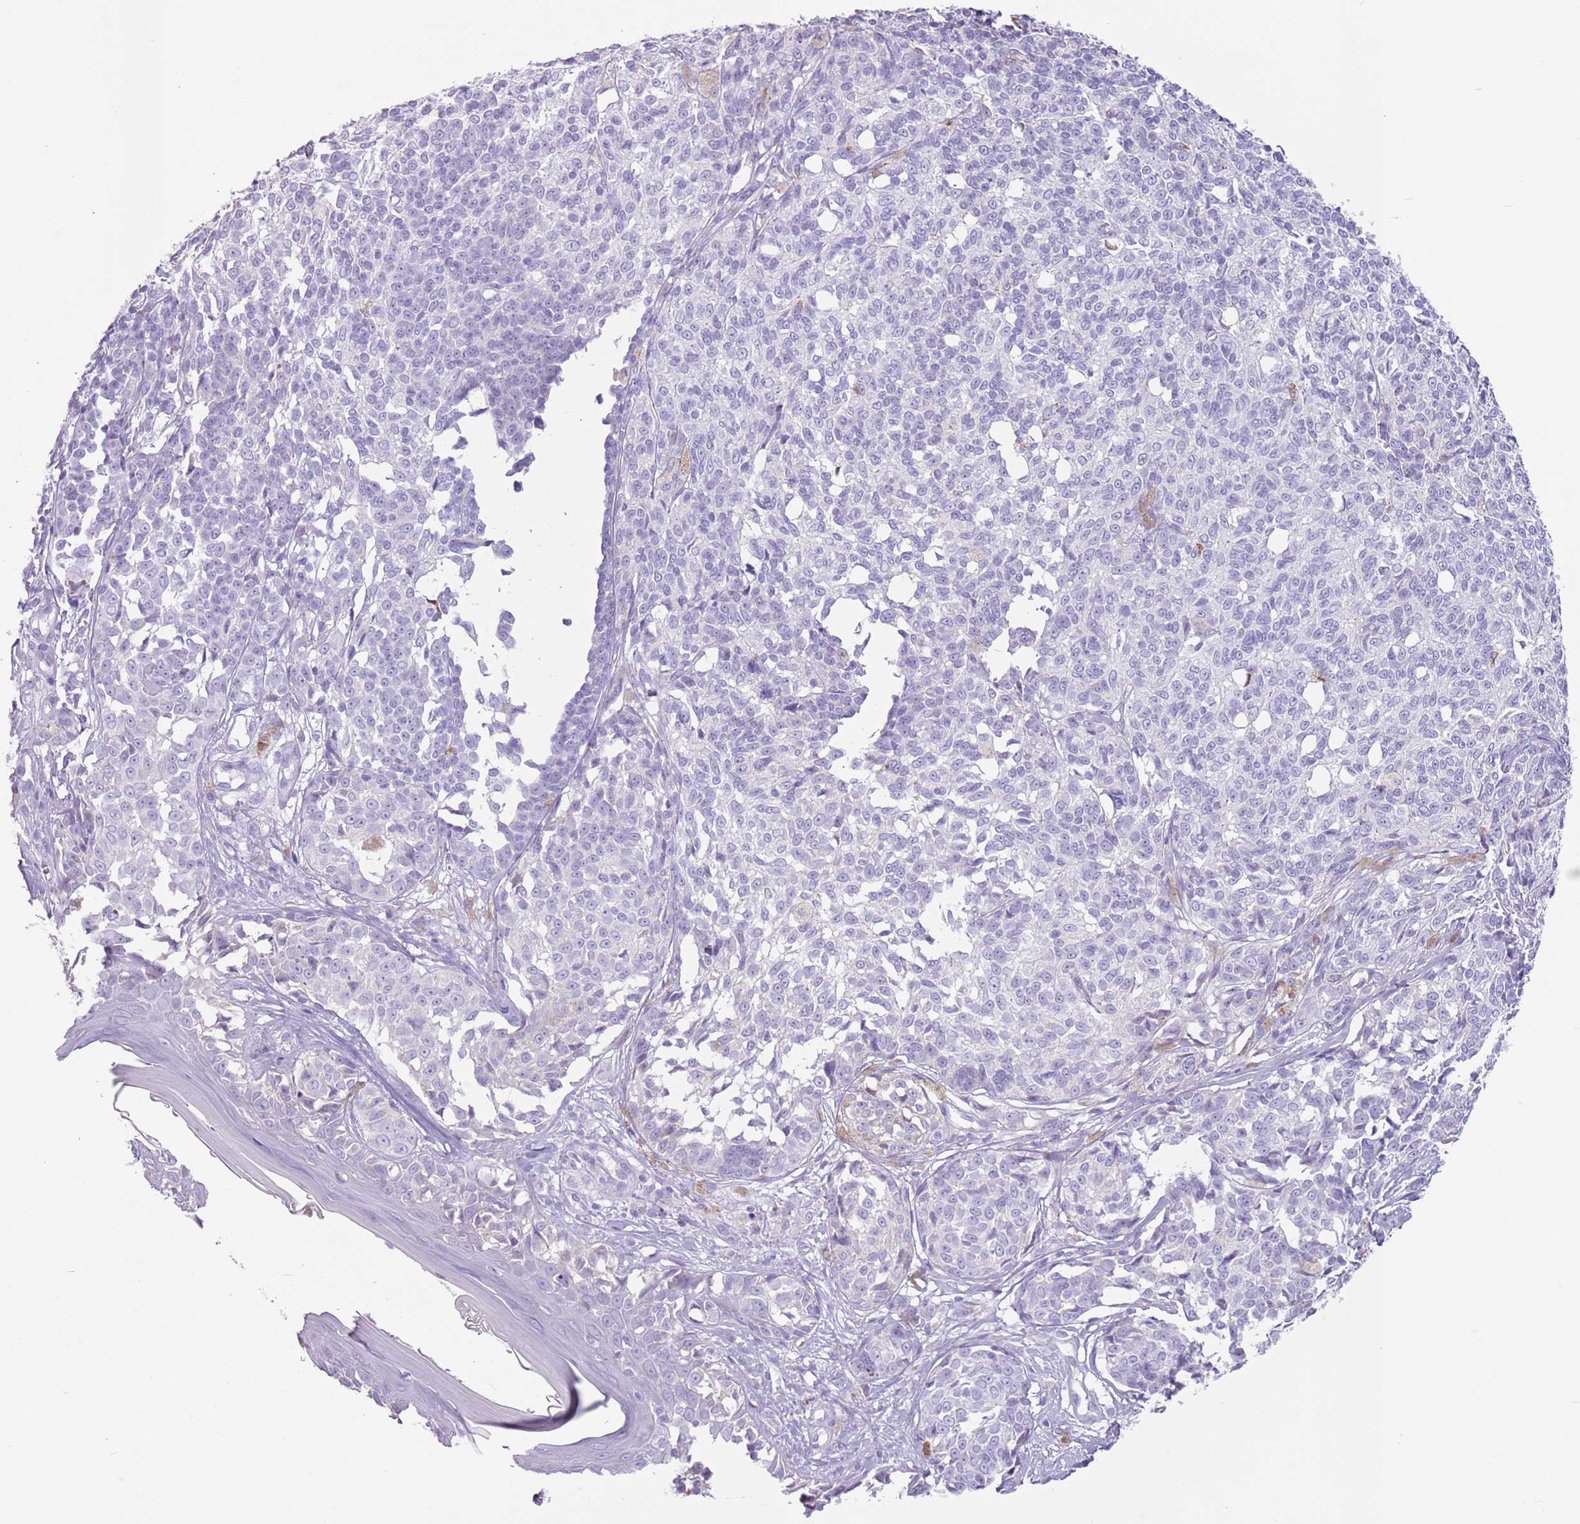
{"staining": {"intensity": "negative", "quantity": "none", "location": "none"}, "tissue": "melanoma", "cell_type": "Tumor cells", "image_type": "cancer", "snomed": [{"axis": "morphology", "description": "Malignant melanoma, NOS"}, {"axis": "topography", "description": "Skin of upper extremity"}], "caption": "IHC of human malignant melanoma displays no expression in tumor cells.", "gene": "HYOU1", "patient": {"sex": "male", "age": 40}}